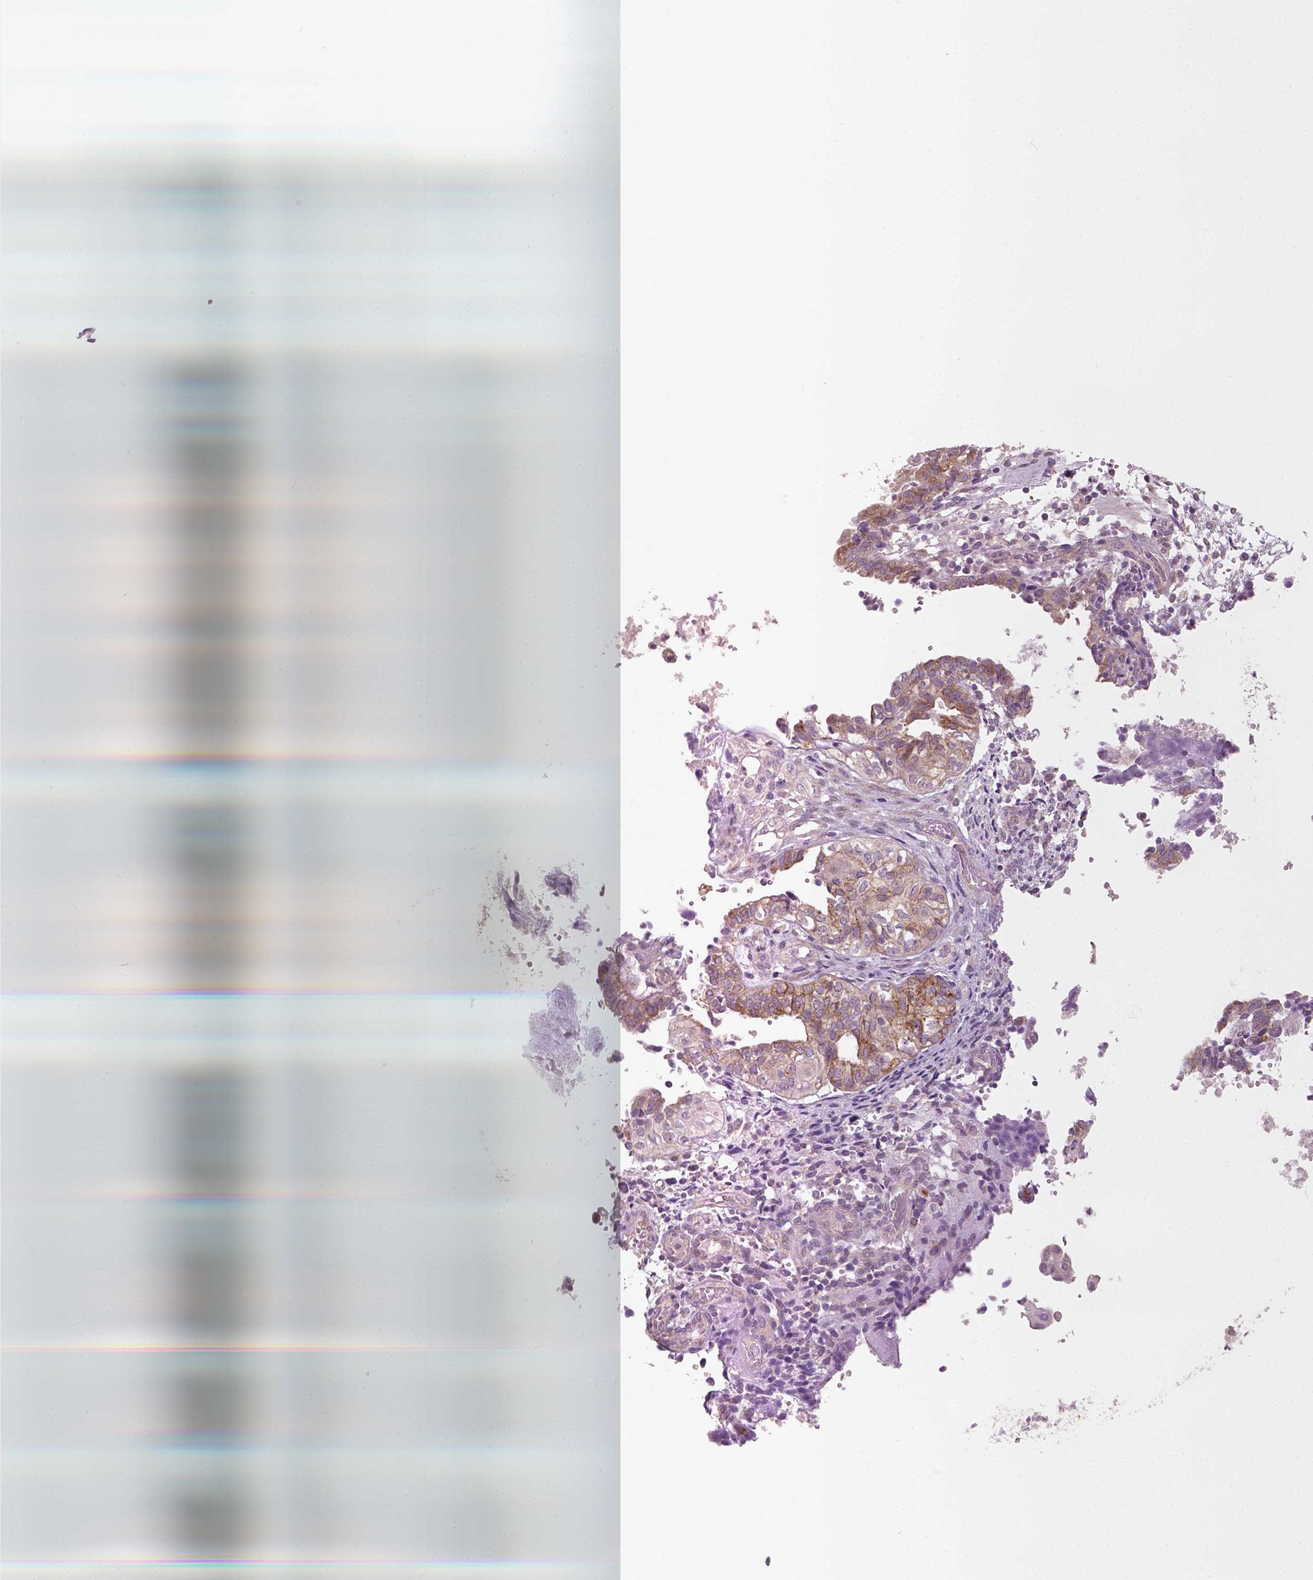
{"staining": {"intensity": "moderate", "quantity": "25%-75%", "location": "cytoplasmic/membranous"}, "tissue": "ovarian cancer", "cell_type": "Tumor cells", "image_type": "cancer", "snomed": [{"axis": "morphology", "description": "Carcinoma, endometroid"}, {"axis": "topography", "description": "Ovary"}], "caption": "Endometroid carcinoma (ovarian) stained with DAB (3,3'-diaminobenzidine) IHC shows medium levels of moderate cytoplasmic/membranous expression in about 25%-75% of tumor cells. (IHC, brightfield microscopy, high magnification).", "gene": "EBAG9", "patient": {"sex": "female", "age": 64}}